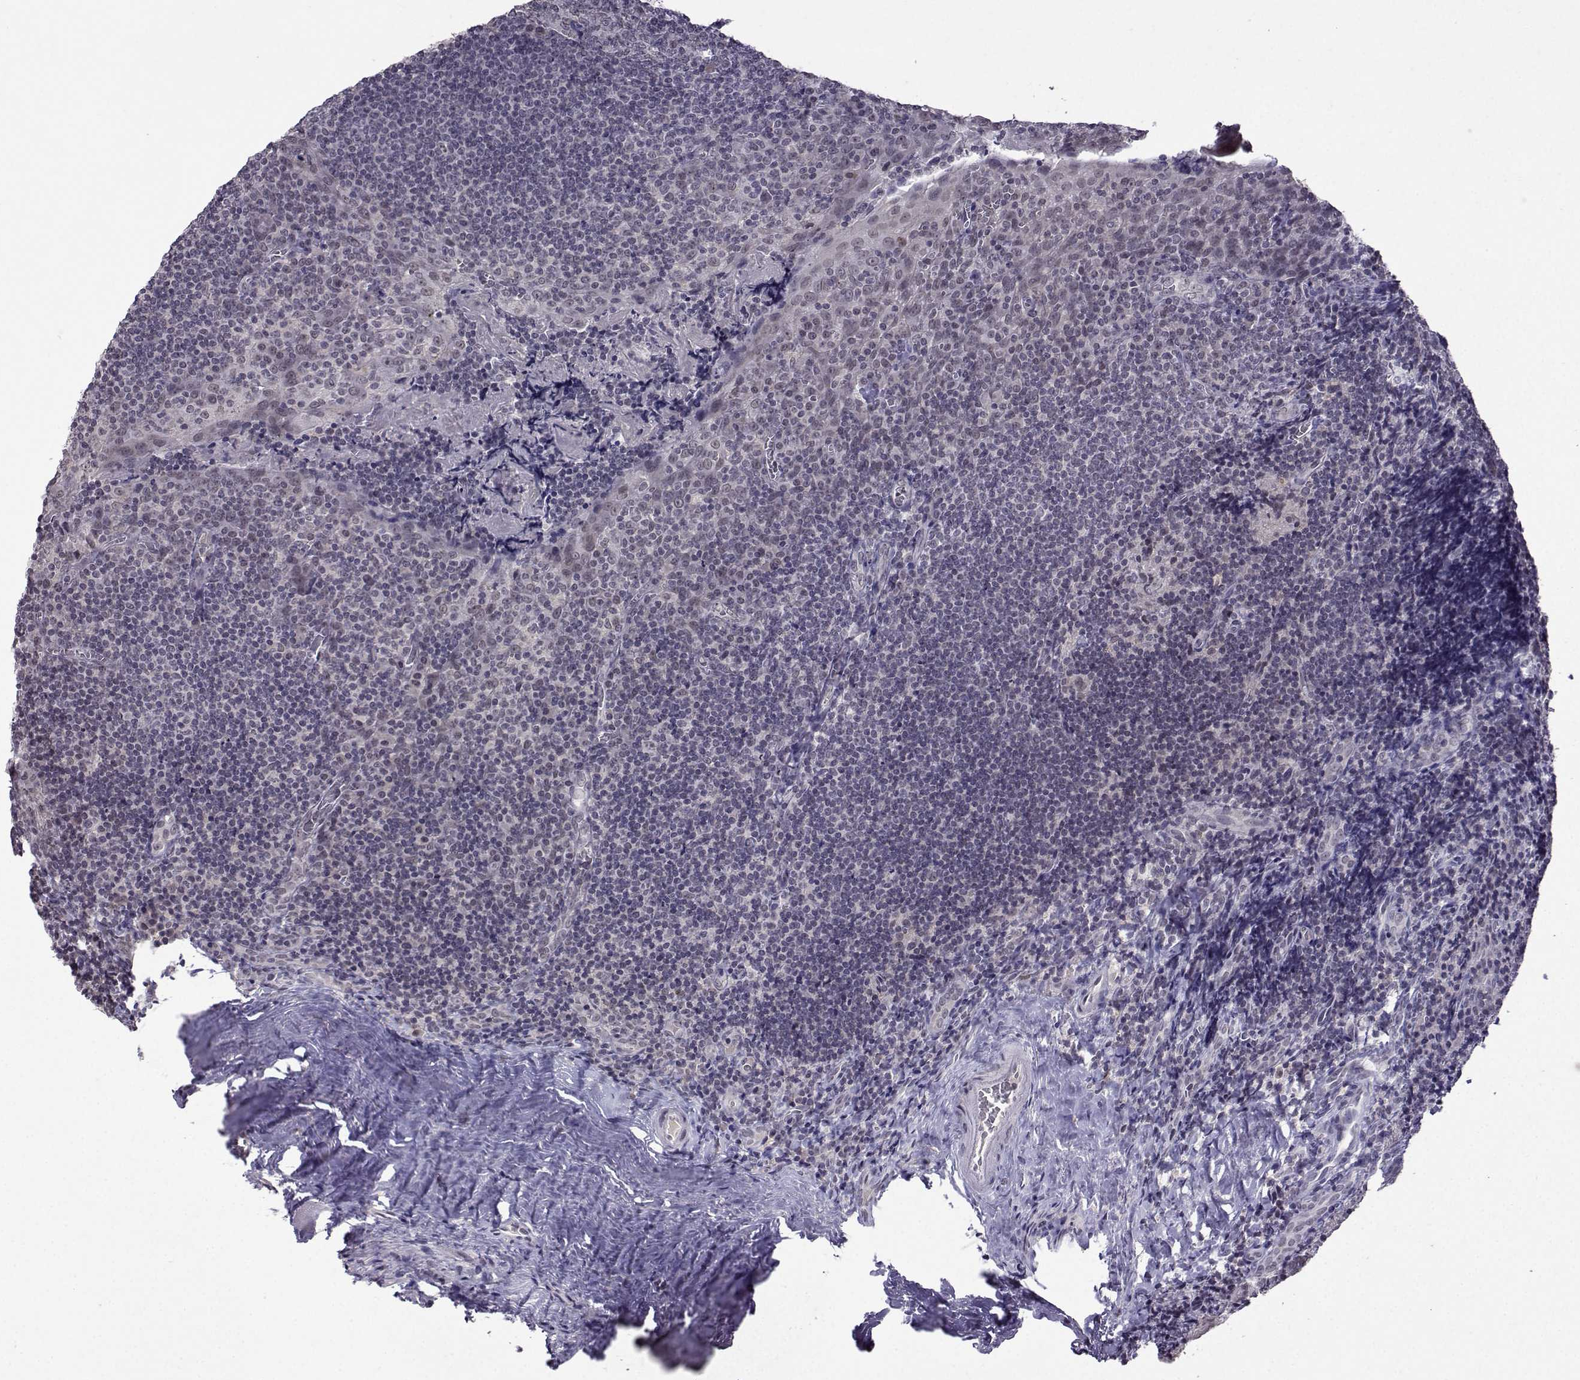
{"staining": {"intensity": "negative", "quantity": "none", "location": "none"}, "tissue": "tonsil", "cell_type": "Germinal center cells", "image_type": "normal", "snomed": [{"axis": "morphology", "description": "Normal tissue, NOS"}, {"axis": "morphology", "description": "Inflammation, NOS"}, {"axis": "topography", "description": "Tonsil"}], "caption": "Immunohistochemistry photomicrograph of normal tonsil: tonsil stained with DAB (3,3'-diaminobenzidine) reveals no significant protein expression in germinal center cells. (DAB immunohistochemistry visualized using brightfield microscopy, high magnification).", "gene": "CCL28", "patient": {"sex": "female", "age": 31}}